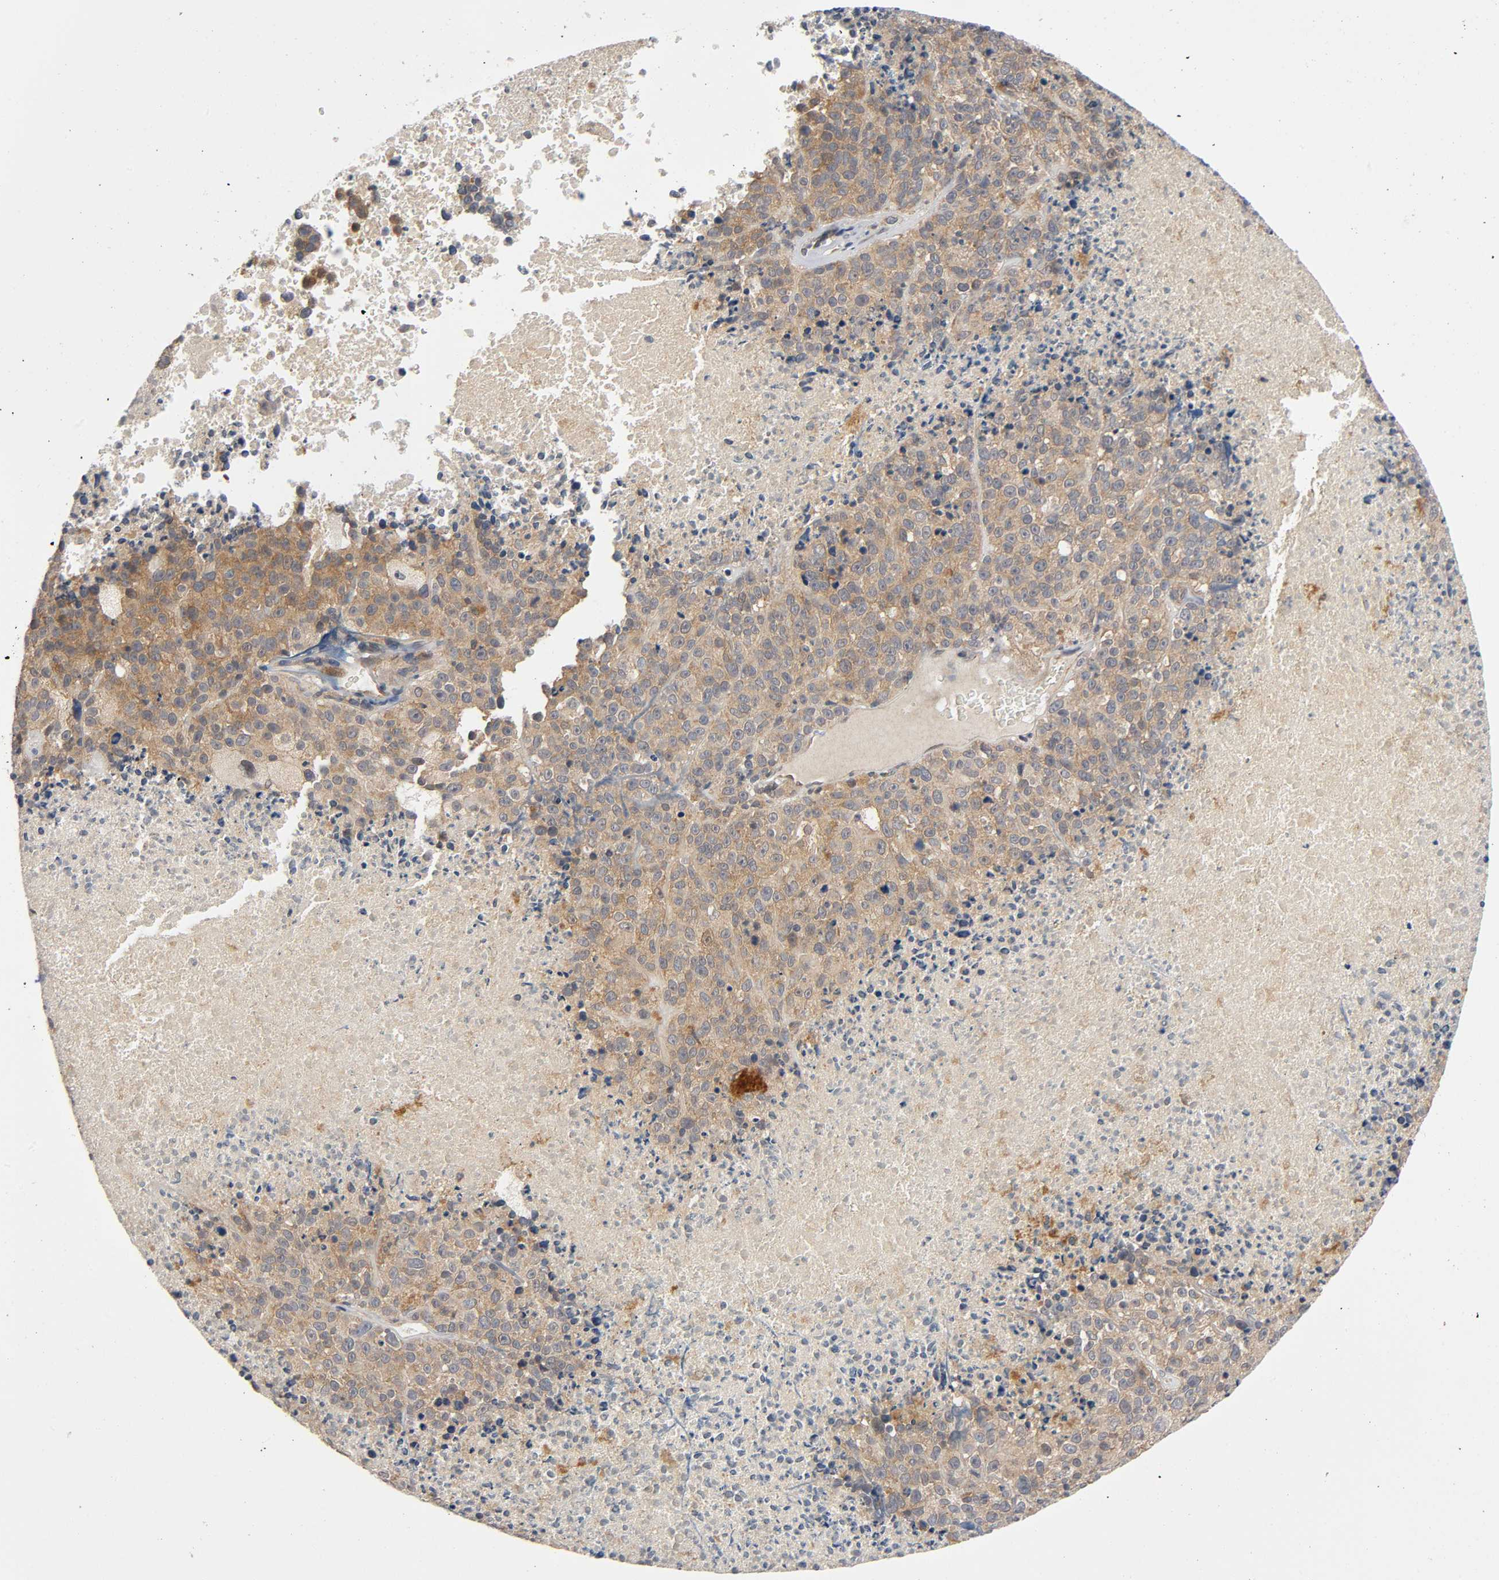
{"staining": {"intensity": "moderate", "quantity": ">75%", "location": "cytoplasmic/membranous"}, "tissue": "melanoma", "cell_type": "Tumor cells", "image_type": "cancer", "snomed": [{"axis": "morphology", "description": "Malignant melanoma, Metastatic site"}, {"axis": "topography", "description": "Cerebral cortex"}], "caption": "Protein staining displays moderate cytoplasmic/membranous staining in approximately >75% of tumor cells in malignant melanoma (metastatic site). Nuclei are stained in blue.", "gene": "MAPK8", "patient": {"sex": "female", "age": 52}}